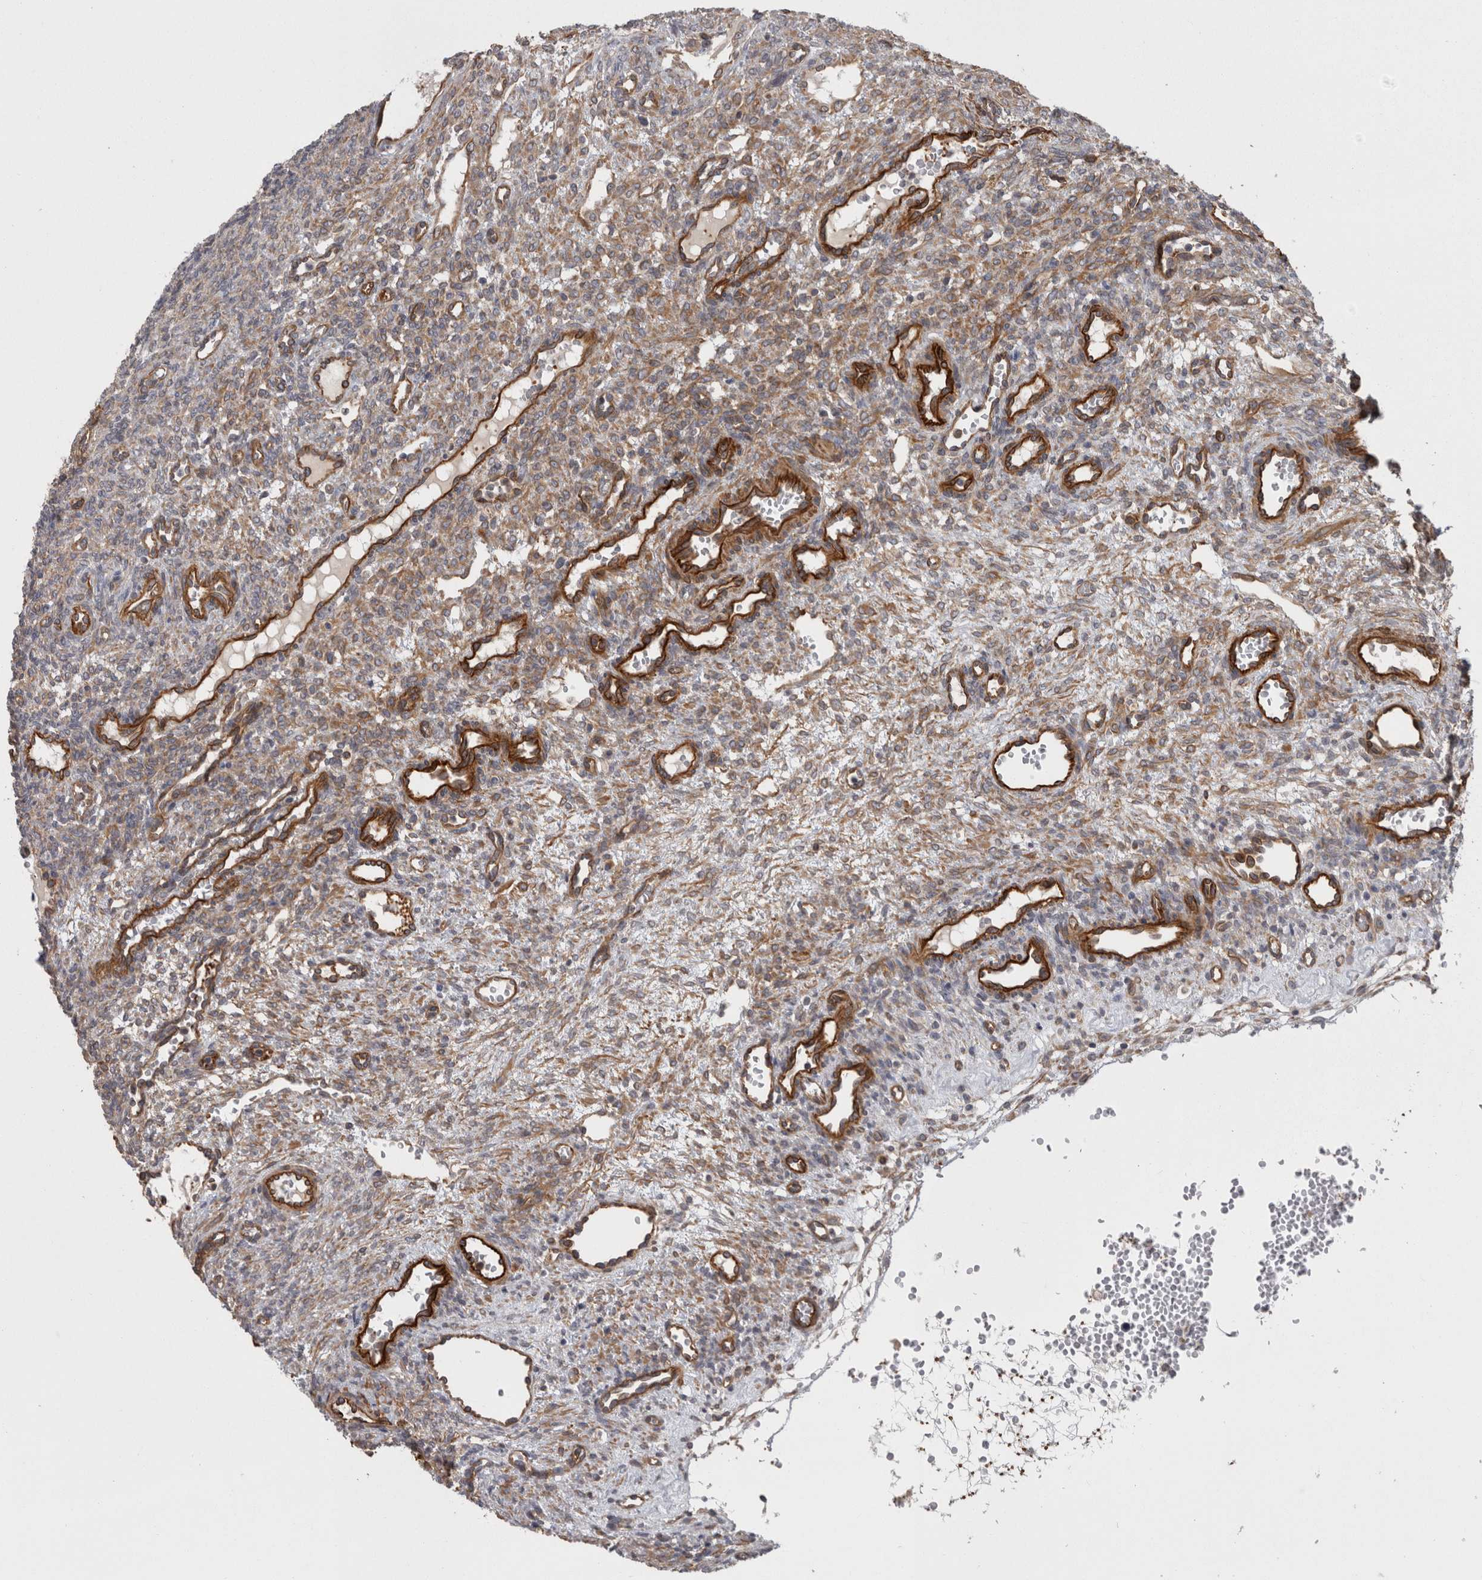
{"staining": {"intensity": "moderate", "quantity": "25%-75%", "location": "cytoplasmic/membranous"}, "tissue": "ovary", "cell_type": "Ovarian stroma cells", "image_type": "normal", "snomed": [{"axis": "morphology", "description": "Normal tissue, NOS"}, {"axis": "topography", "description": "Ovary"}], "caption": "DAB (3,3'-diaminobenzidine) immunohistochemical staining of benign ovary reveals moderate cytoplasmic/membranous protein staining in about 25%-75% of ovarian stroma cells. (brown staining indicates protein expression, while blue staining denotes nuclei).", "gene": "RMDN1", "patient": {"sex": "female", "age": 34}}